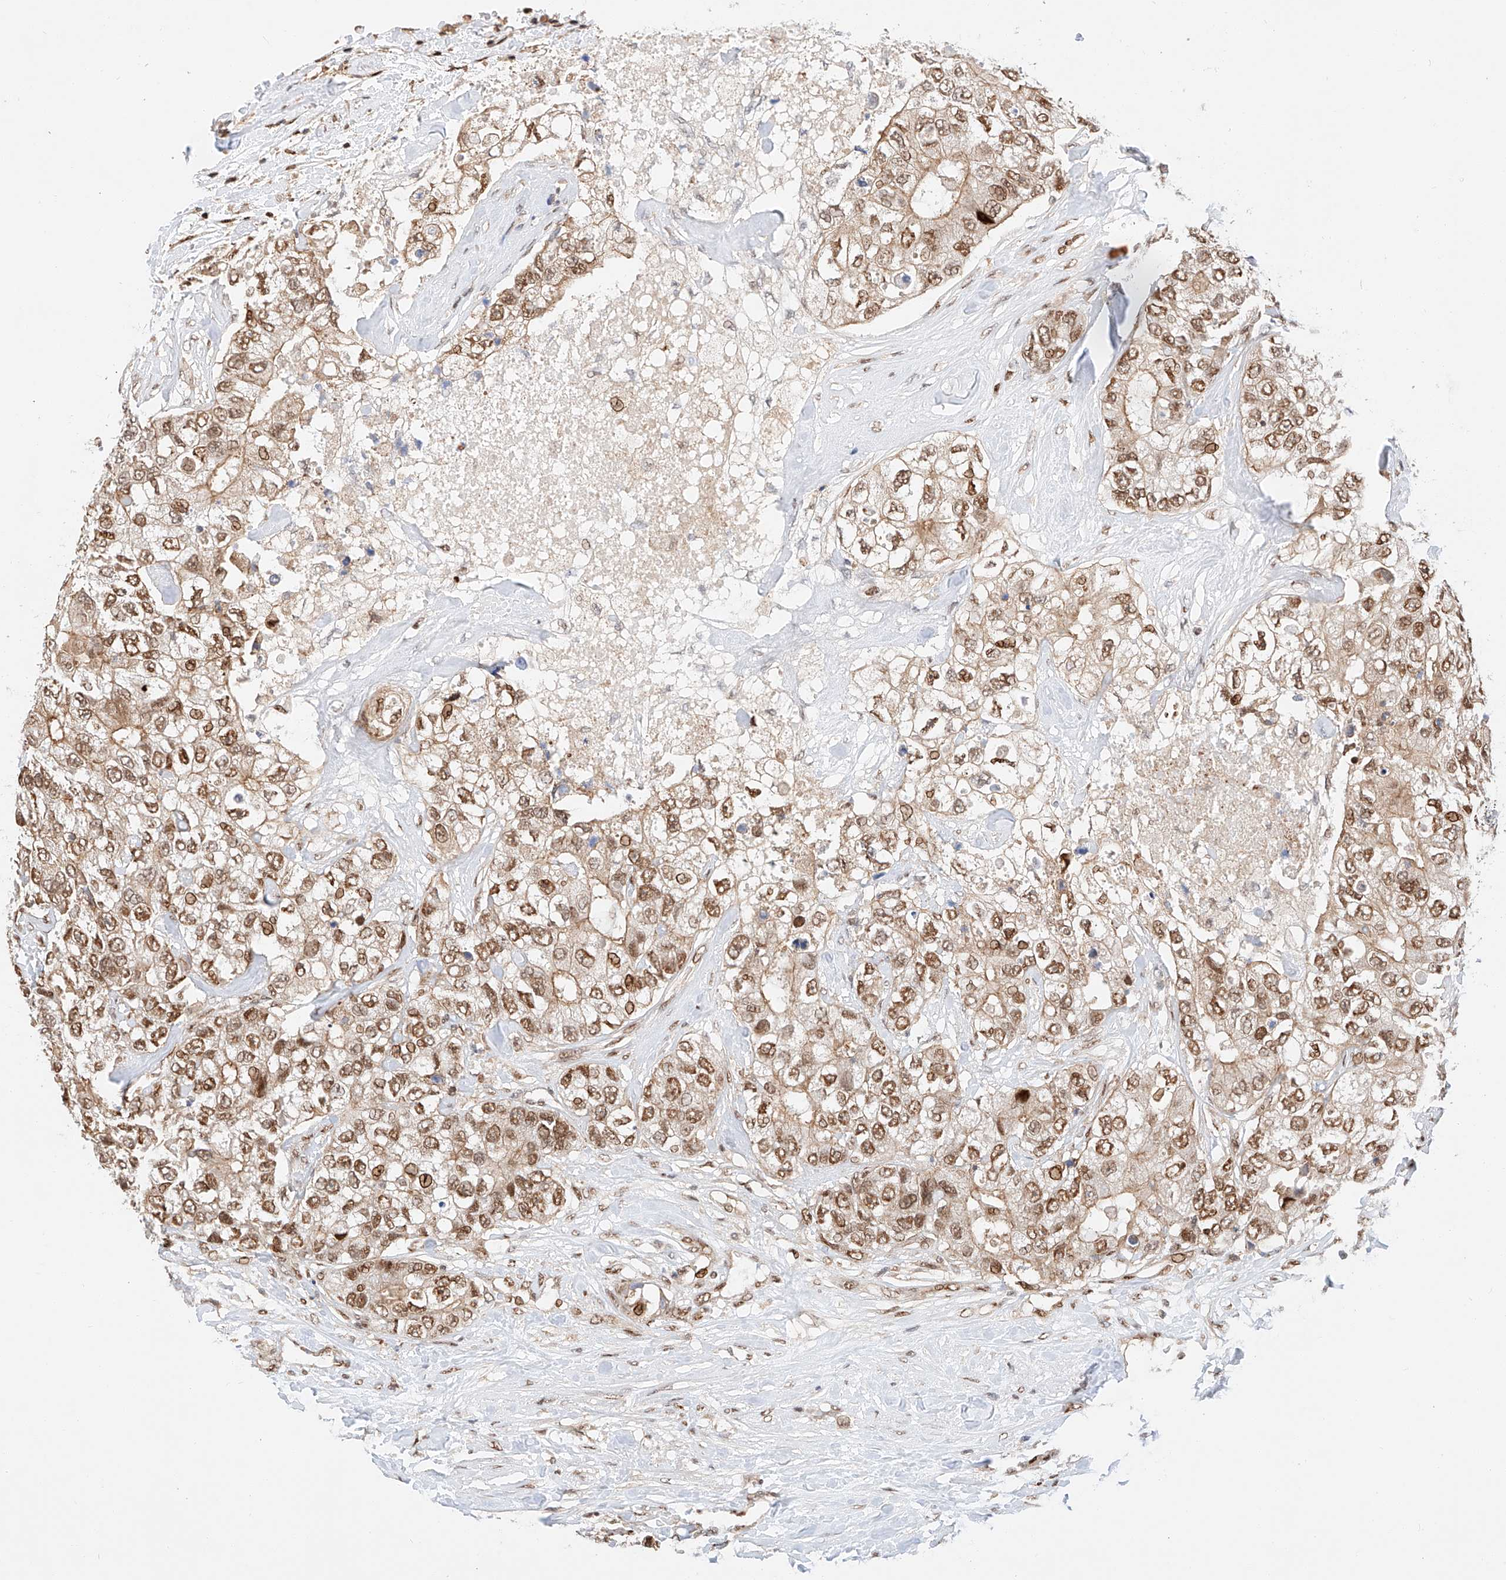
{"staining": {"intensity": "moderate", "quantity": ">75%", "location": "cytoplasmic/membranous,nuclear"}, "tissue": "breast cancer", "cell_type": "Tumor cells", "image_type": "cancer", "snomed": [{"axis": "morphology", "description": "Duct carcinoma"}, {"axis": "topography", "description": "Breast"}], "caption": "Brown immunohistochemical staining in breast intraductal carcinoma demonstrates moderate cytoplasmic/membranous and nuclear positivity in approximately >75% of tumor cells.", "gene": "HDAC9", "patient": {"sex": "female", "age": 62}}